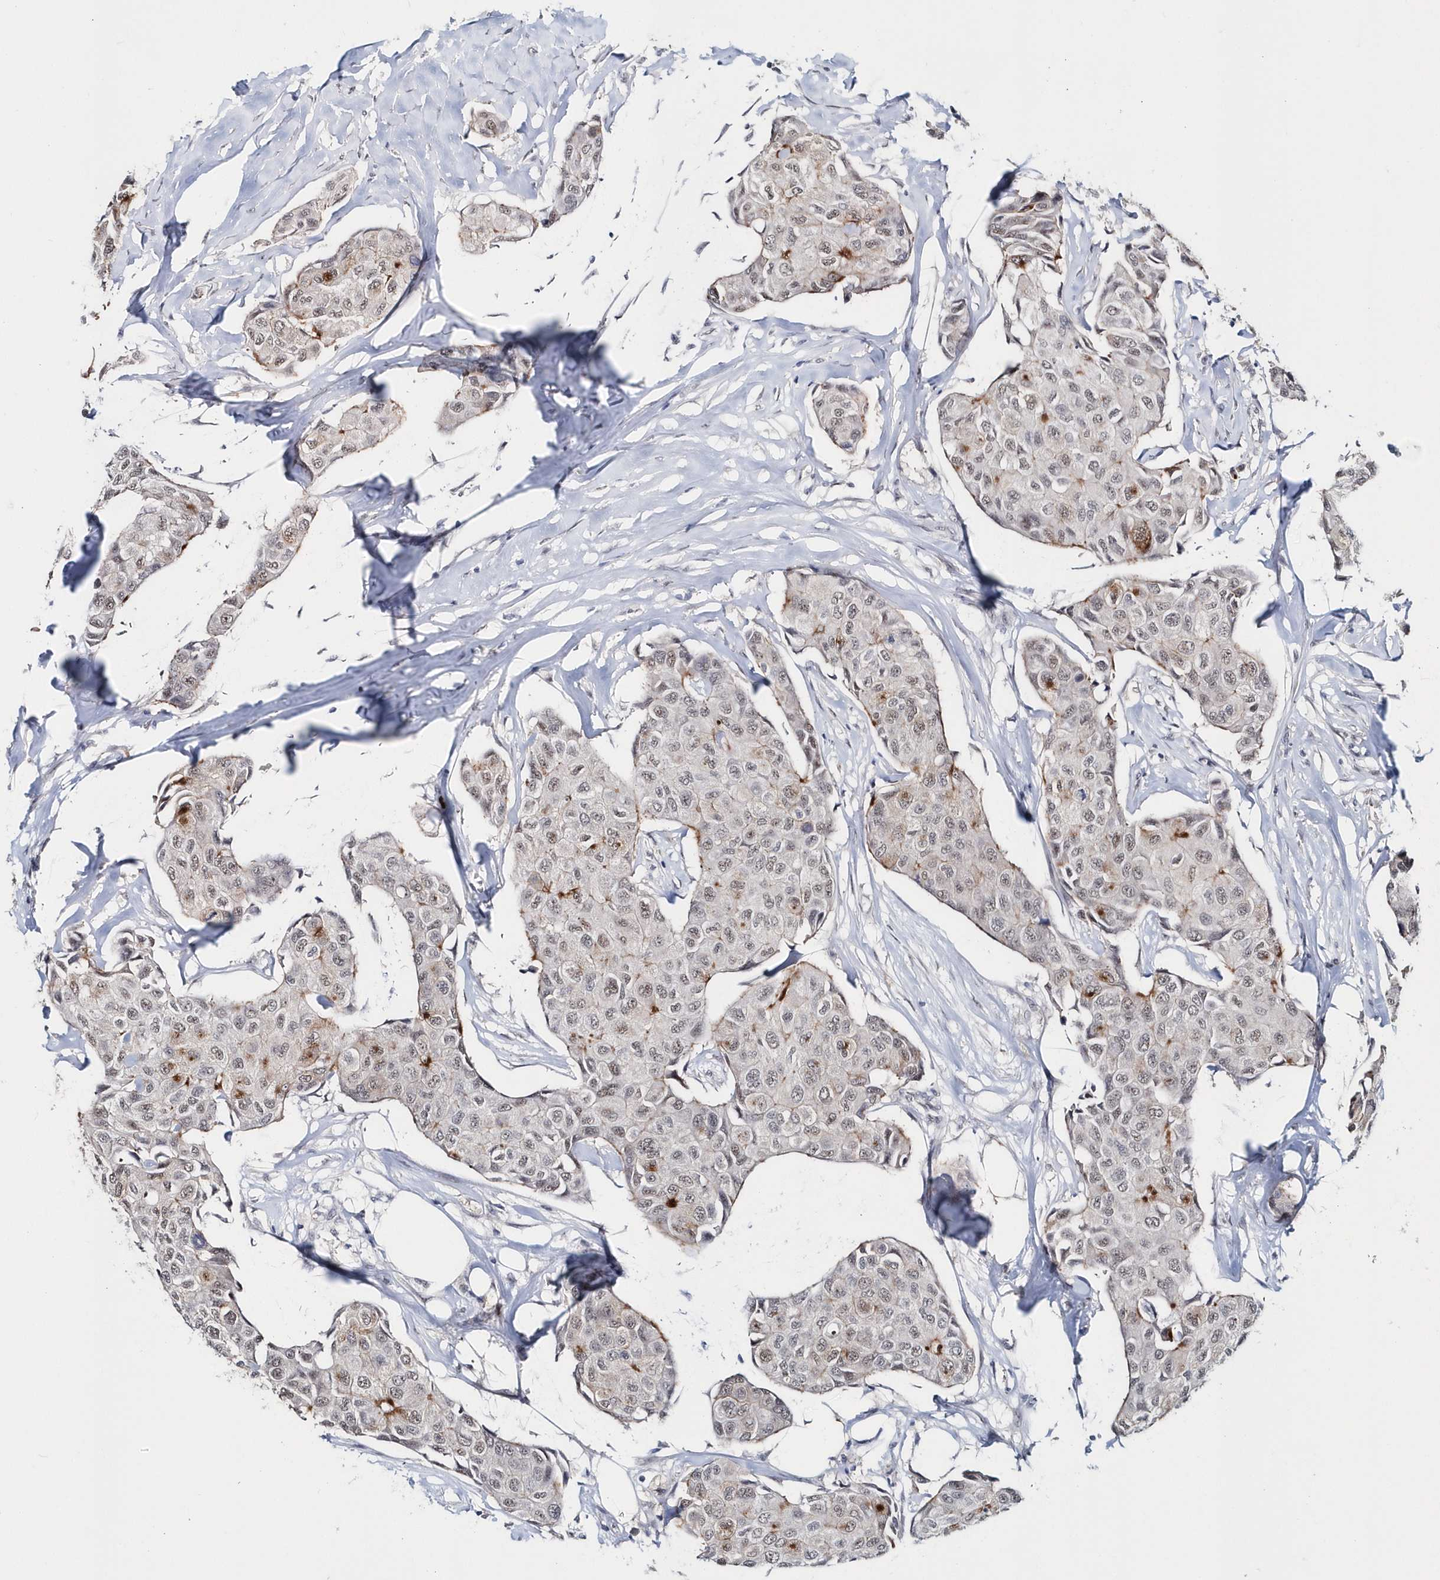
{"staining": {"intensity": "moderate", "quantity": "<25%", "location": "cytoplasmic/membranous"}, "tissue": "breast cancer", "cell_type": "Tumor cells", "image_type": "cancer", "snomed": [{"axis": "morphology", "description": "Duct carcinoma"}, {"axis": "topography", "description": "Breast"}], "caption": "Breast cancer (invasive ductal carcinoma) stained with IHC exhibits moderate cytoplasmic/membranous positivity in about <25% of tumor cells.", "gene": "ASCL4", "patient": {"sex": "female", "age": 80}}